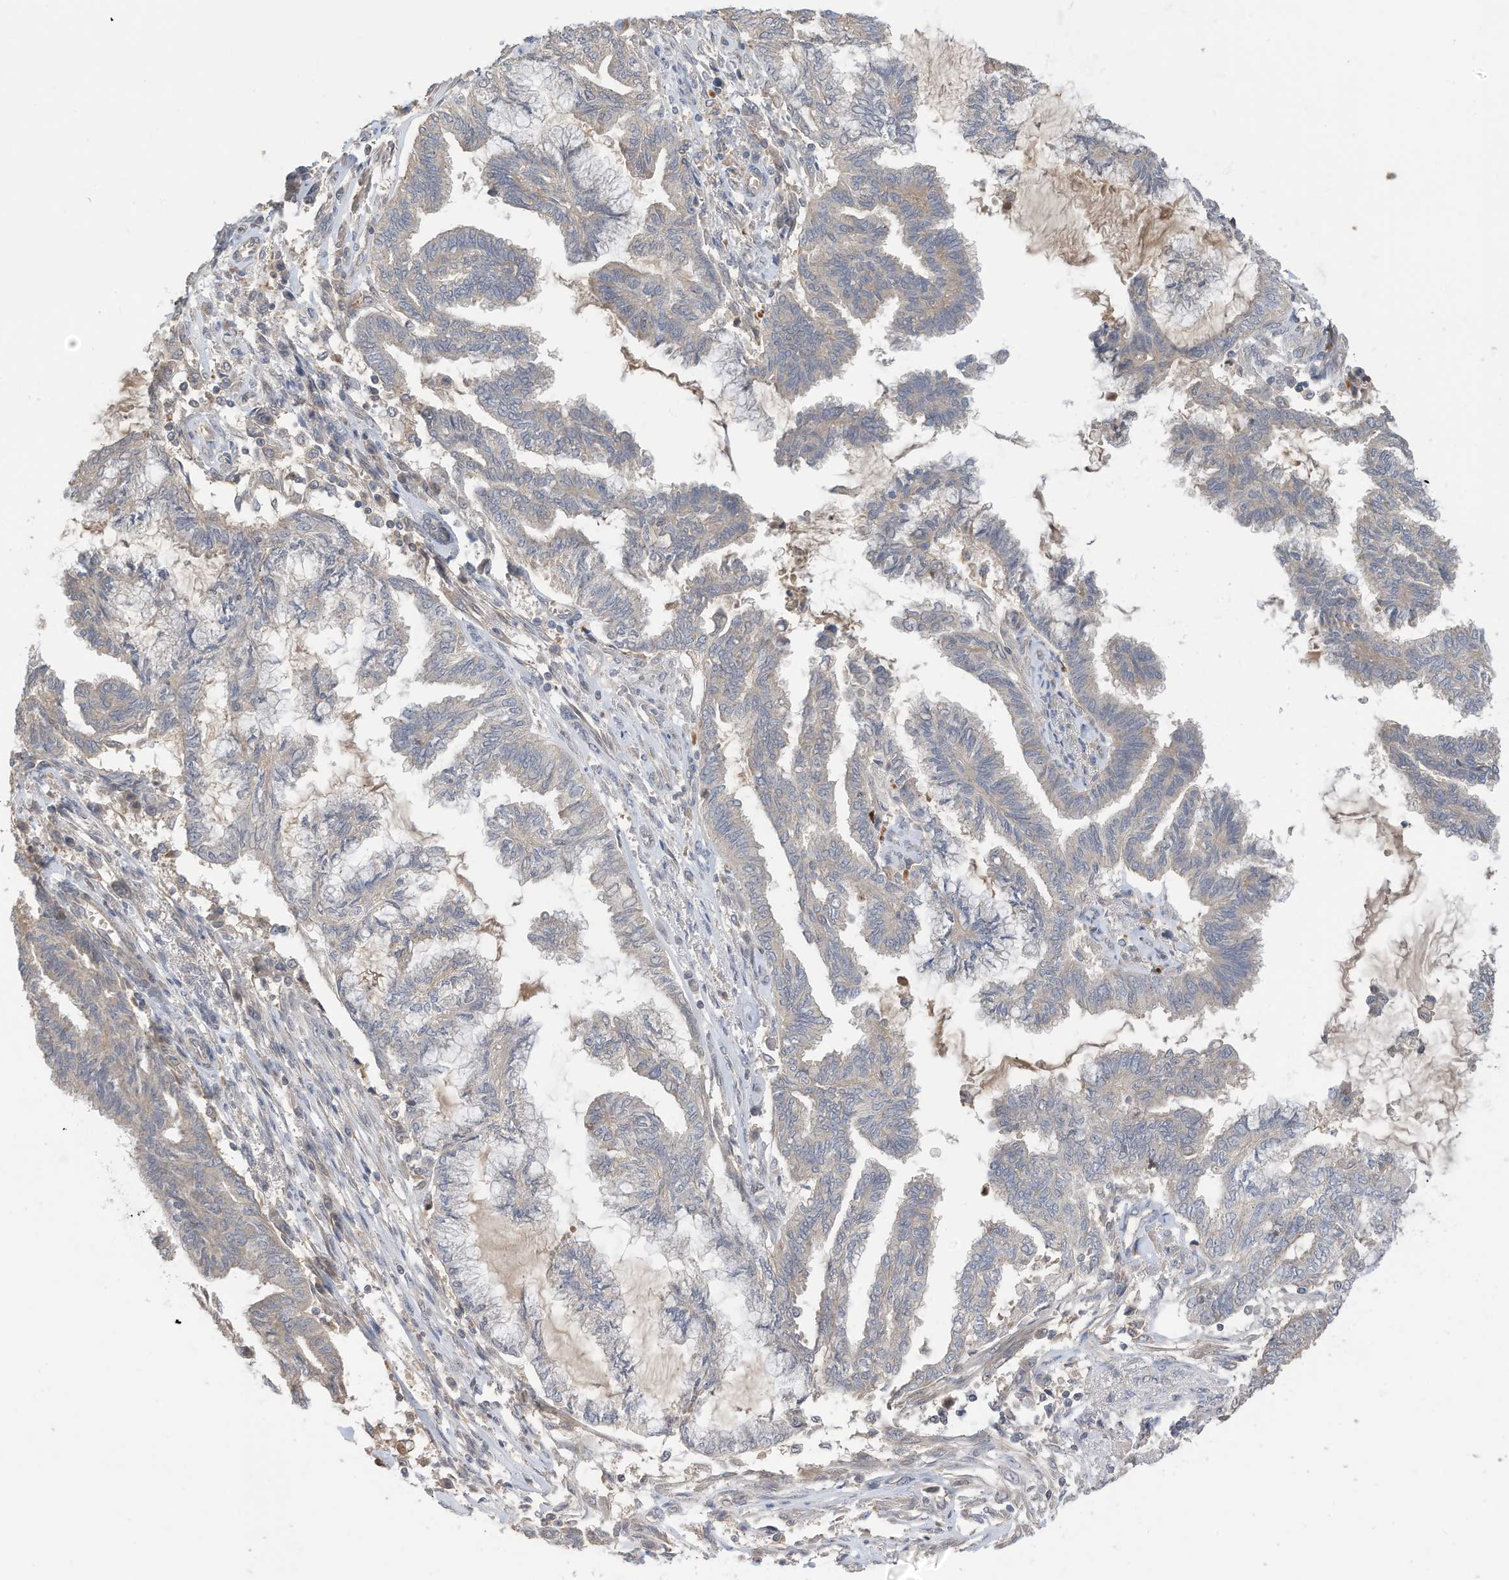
{"staining": {"intensity": "negative", "quantity": "none", "location": "none"}, "tissue": "endometrial cancer", "cell_type": "Tumor cells", "image_type": "cancer", "snomed": [{"axis": "morphology", "description": "Adenocarcinoma, NOS"}, {"axis": "topography", "description": "Endometrium"}], "caption": "Immunohistochemistry (IHC) of endometrial cancer (adenocarcinoma) demonstrates no expression in tumor cells.", "gene": "REC8", "patient": {"sex": "female", "age": 86}}